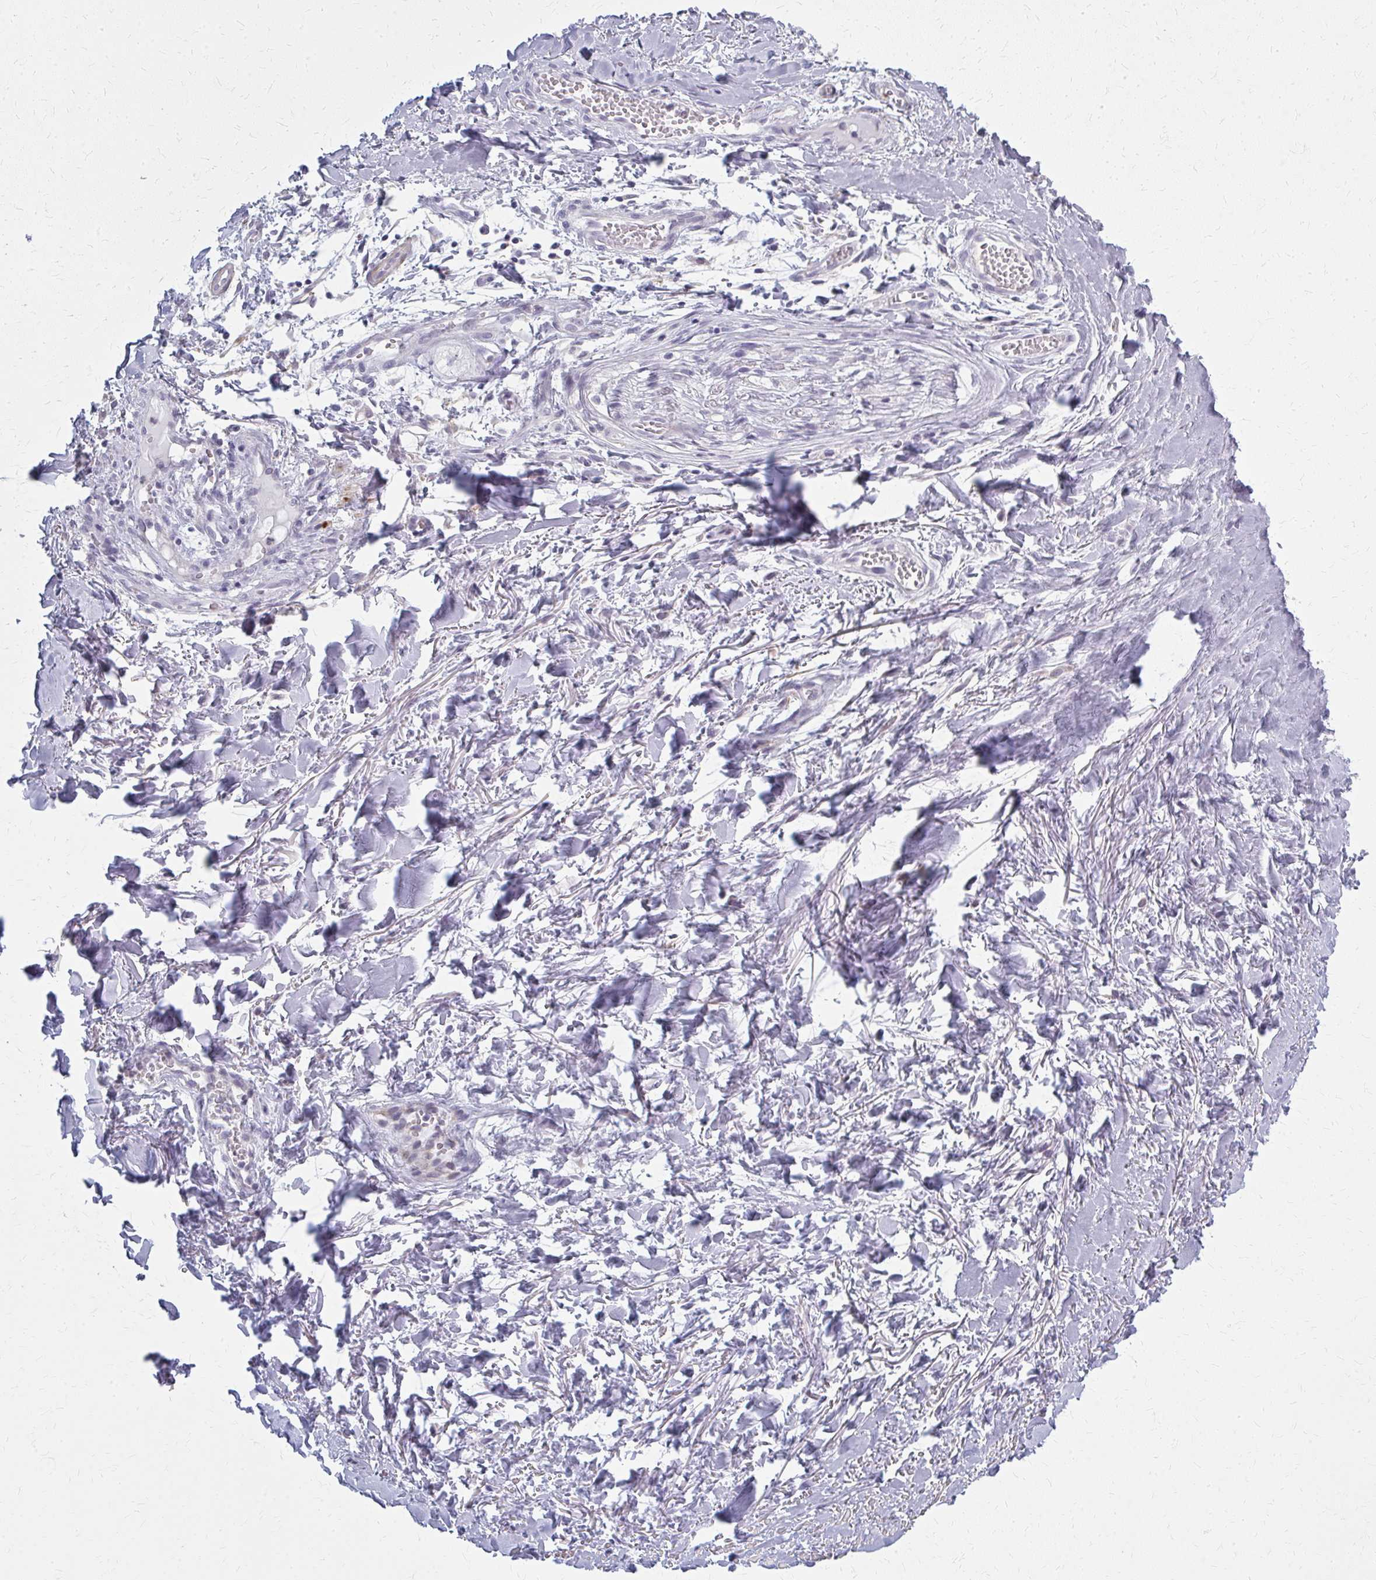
{"staining": {"intensity": "negative", "quantity": "none", "location": "none"}, "tissue": "adipose tissue", "cell_type": "Adipocytes", "image_type": "normal", "snomed": [{"axis": "morphology", "description": "Normal tissue, NOS"}, {"axis": "topography", "description": "Cartilage tissue"}, {"axis": "topography", "description": "Nasopharynx"}, {"axis": "topography", "description": "Thyroid gland"}], "caption": "Immunohistochemistry (IHC) histopathology image of normal adipose tissue stained for a protein (brown), which reveals no expression in adipocytes. (Stains: DAB immunohistochemistry (IHC) with hematoxylin counter stain, Microscopy: brightfield microscopy at high magnification).", "gene": "CASQ2", "patient": {"sex": "male", "age": 63}}